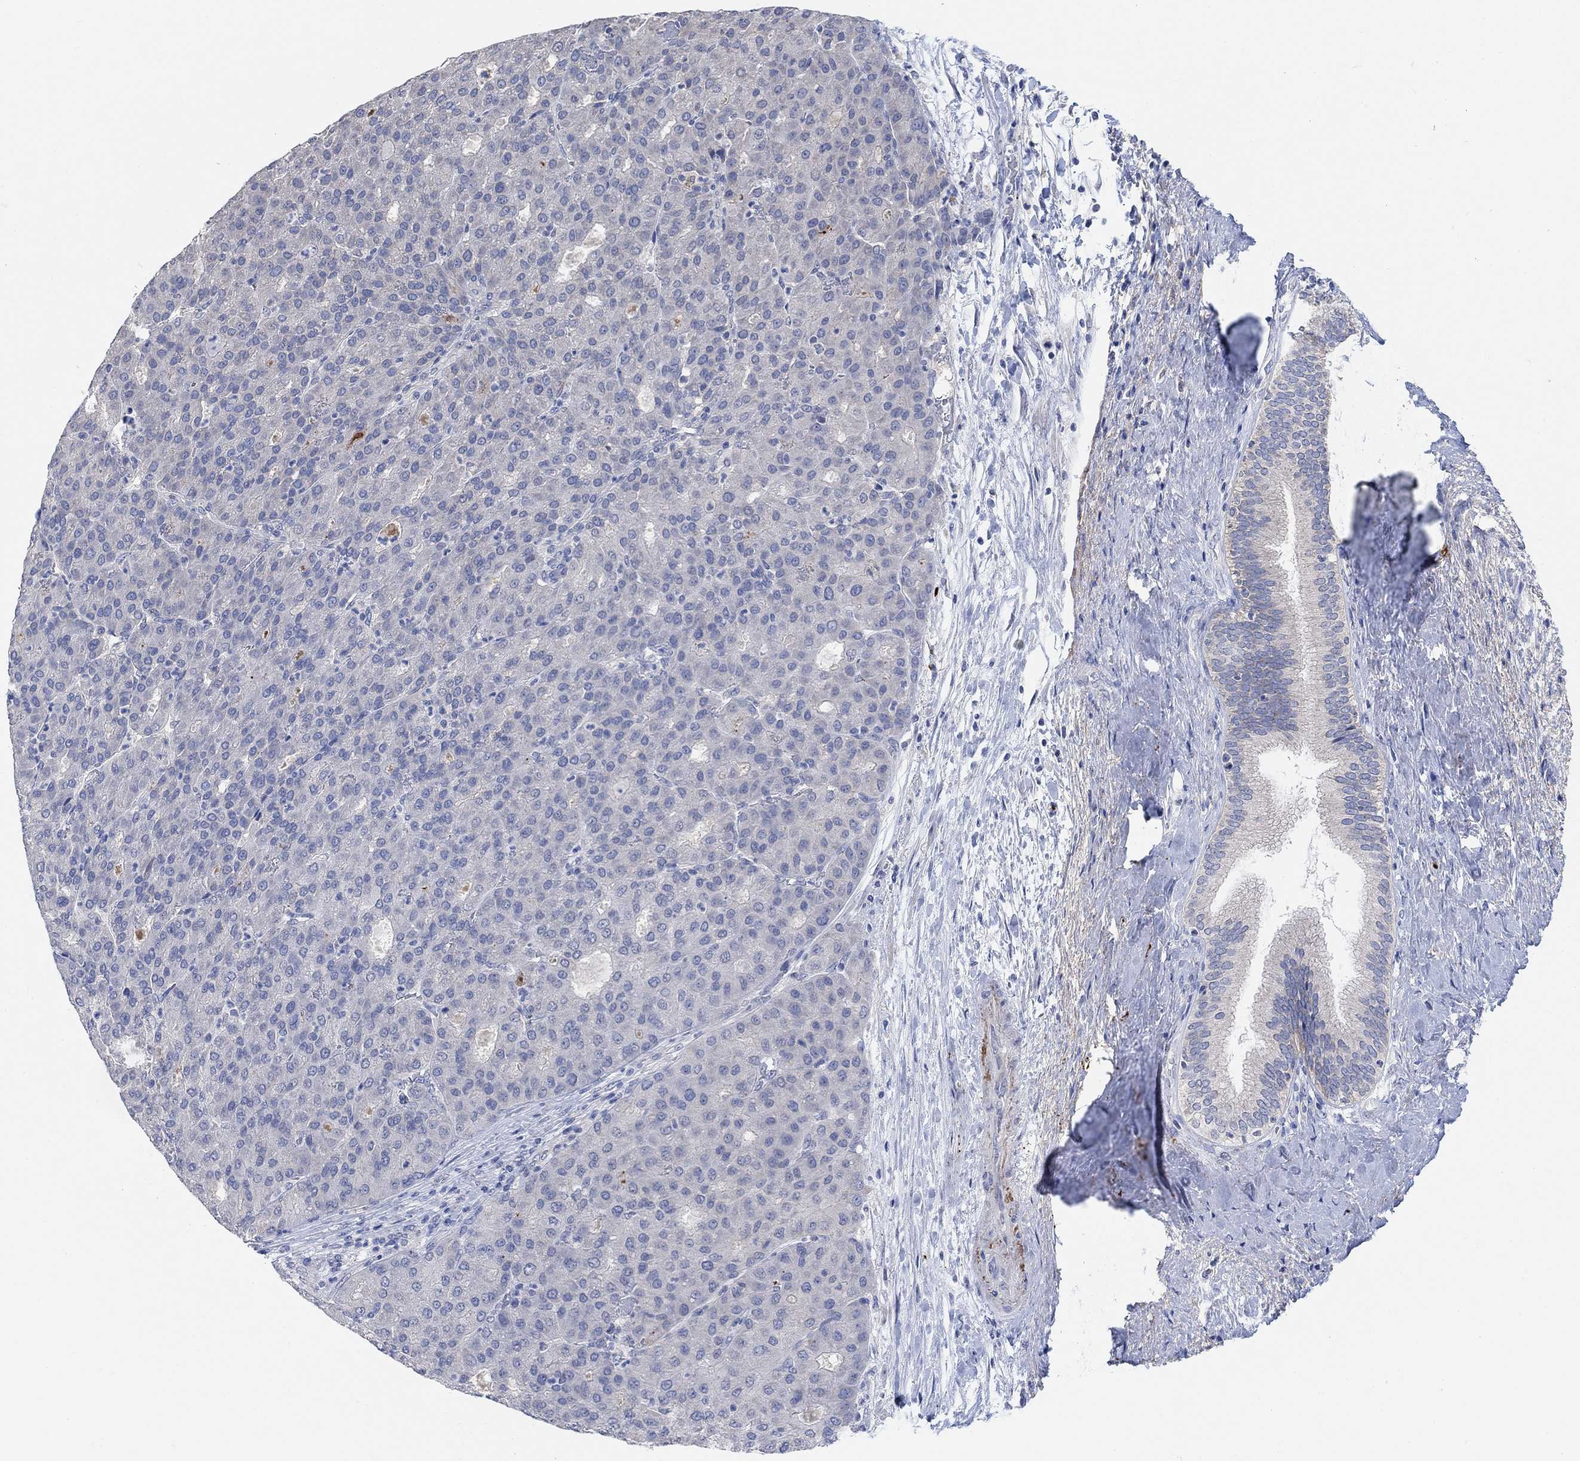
{"staining": {"intensity": "negative", "quantity": "none", "location": "none"}, "tissue": "liver cancer", "cell_type": "Tumor cells", "image_type": "cancer", "snomed": [{"axis": "morphology", "description": "Carcinoma, Hepatocellular, NOS"}, {"axis": "topography", "description": "Liver"}], "caption": "An immunohistochemistry (IHC) photomicrograph of liver hepatocellular carcinoma is shown. There is no staining in tumor cells of liver hepatocellular carcinoma.", "gene": "RIMS1", "patient": {"sex": "male", "age": 65}}